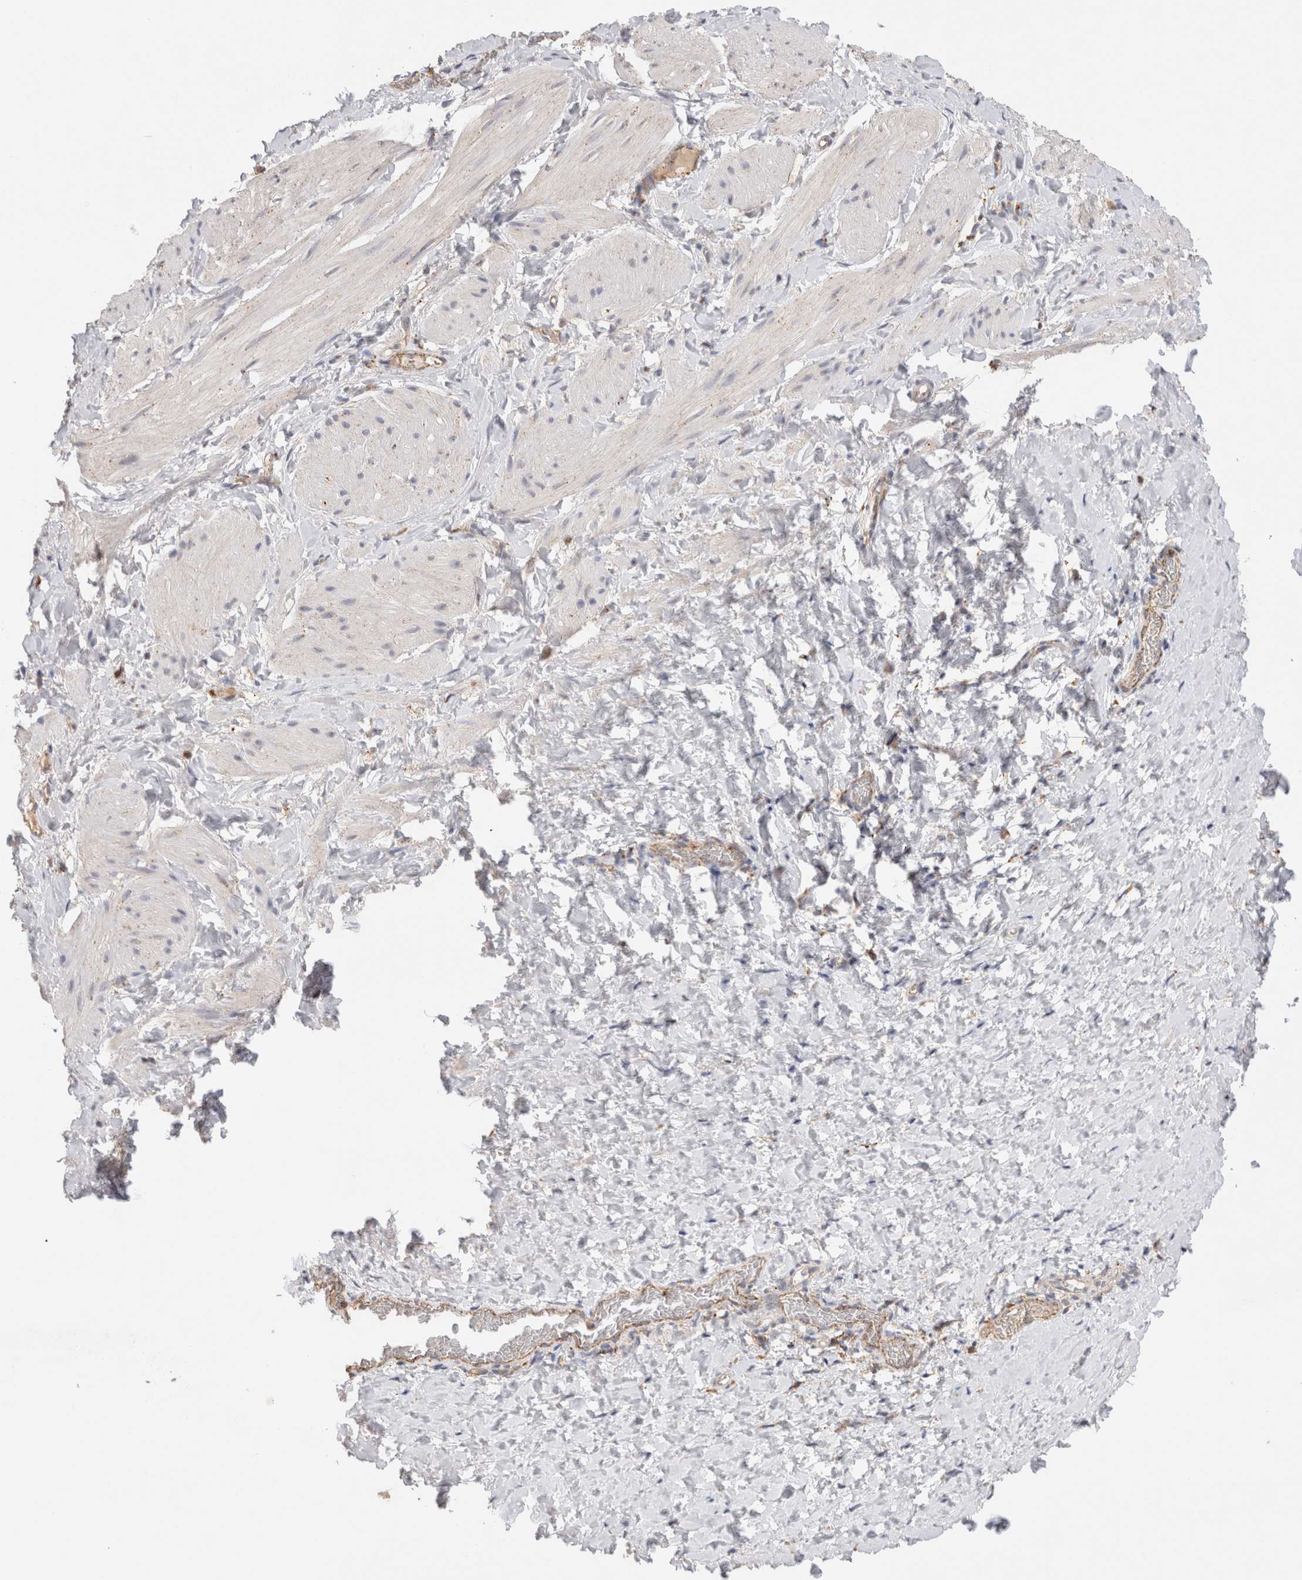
{"staining": {"intensity": "negative", "quantity": "none", "location": "none"}, "tissue": "smooth muscle", "cell_type": "Smooth muscle cells", "image_type": "normal", "snomed": [{"axis": "morphology", "description": "Normal tissue, NOS"}, {"axis": "topography", "description": "Smooth muscle"}], "caption": "Smooth muscle cells are negative for protein expression in normal human smooth muscle. (DAB (3,3'-diaminobenzidine) IHC with hematoxylin counter stain).", "gene": "GNS", "patient": {"sex": "male", "age": 16}}